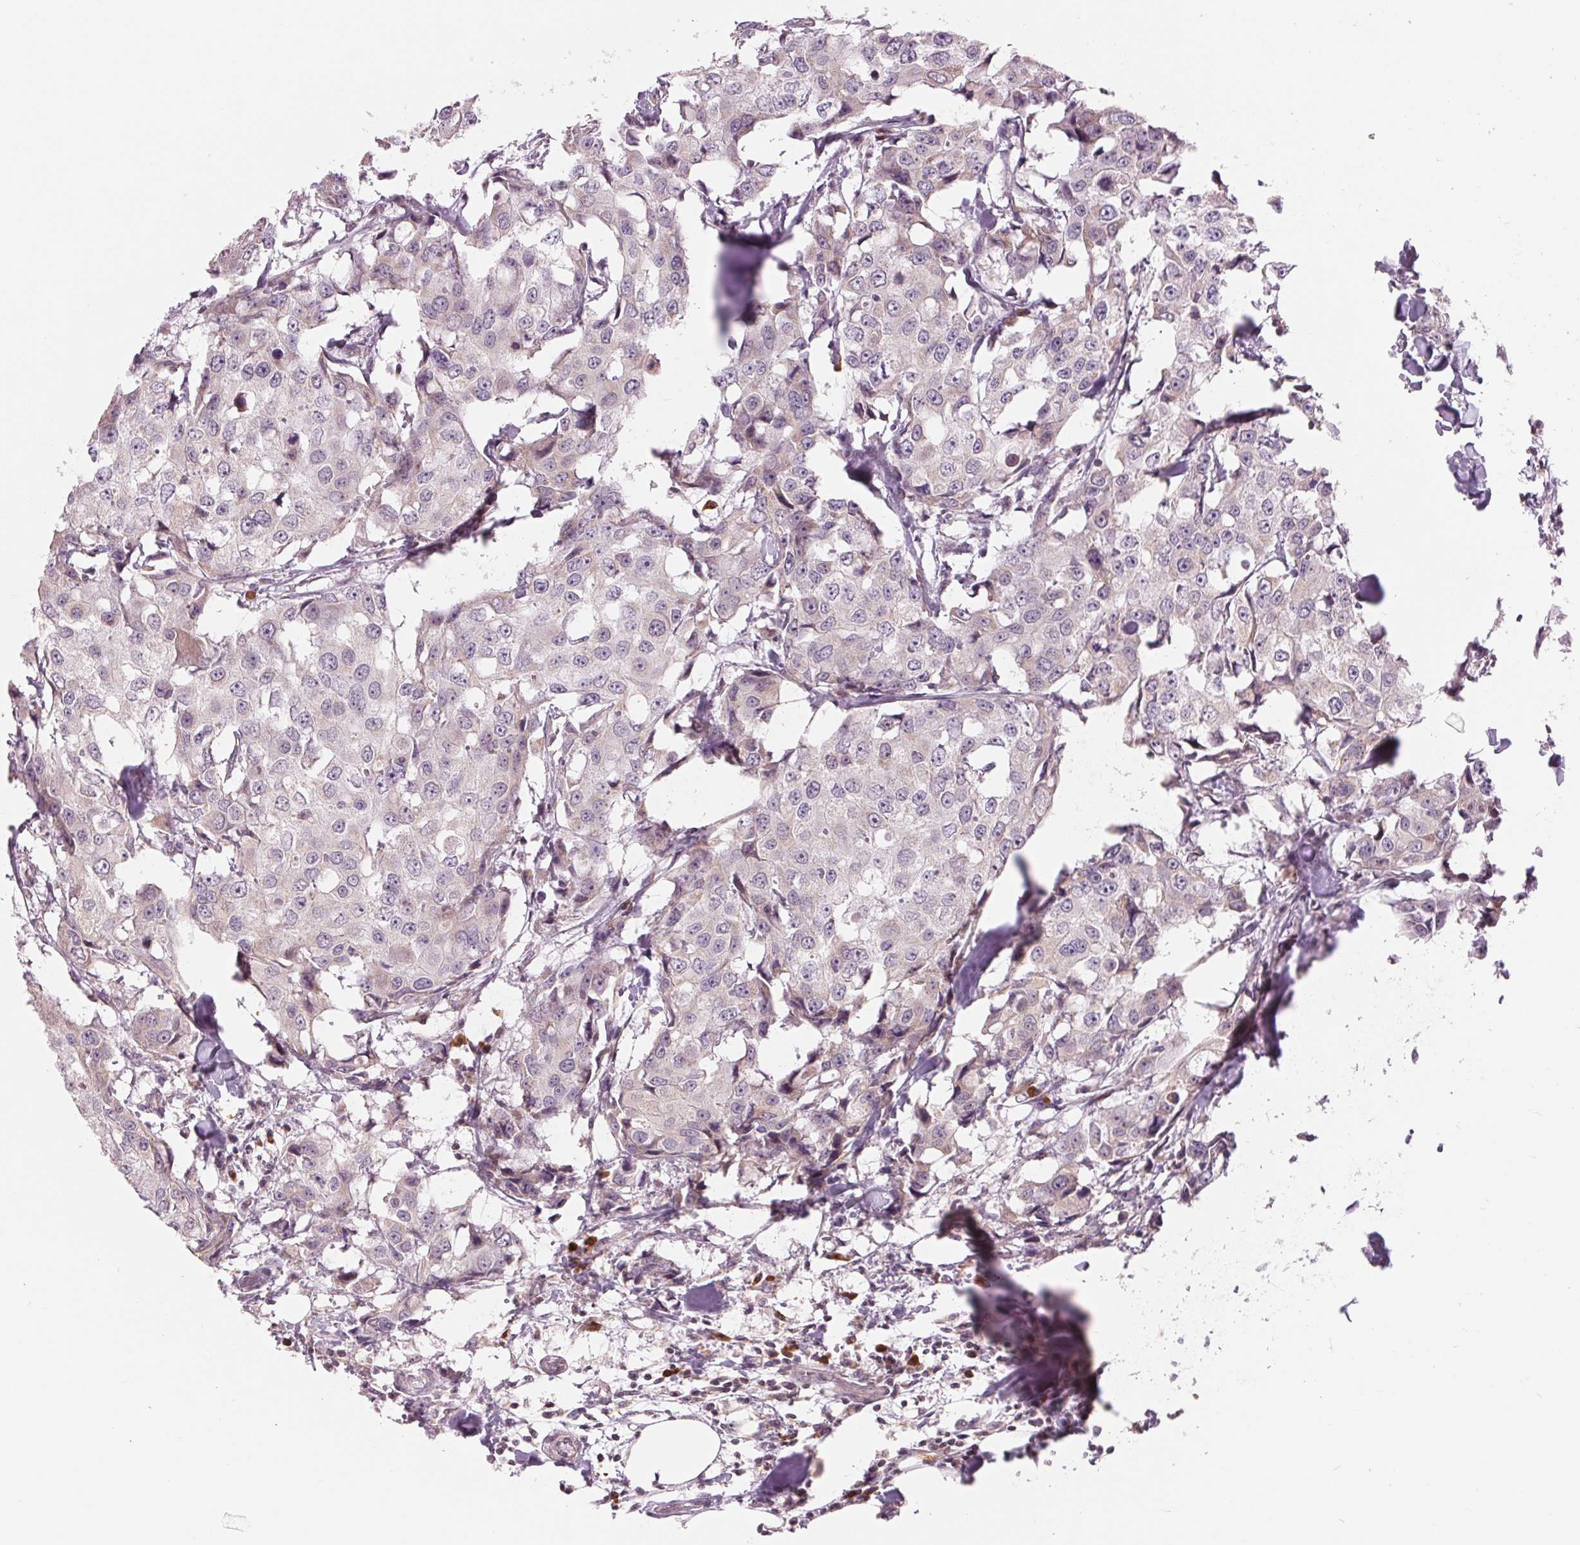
{"staining": {"intensity": "negative", "quantity": "none", "location": "none"}, "tissue": "breast cancer", "cell_type": "Tumor cells", "image_type": "cancer", "snomed": [{"axis": "morphology", "description": "Duct carcinoma"}, {"axis": "topography", "description": "Breast"}], "caption": "This photomicrograph is of invasive ductal carcinoma (breast) stained with IHC to label a protein in brown with the nuclei are counter-stained blue. There is no staining in tumor cells.", "gene": "TECR", "patient": {"sex": "female", "age": 27}}